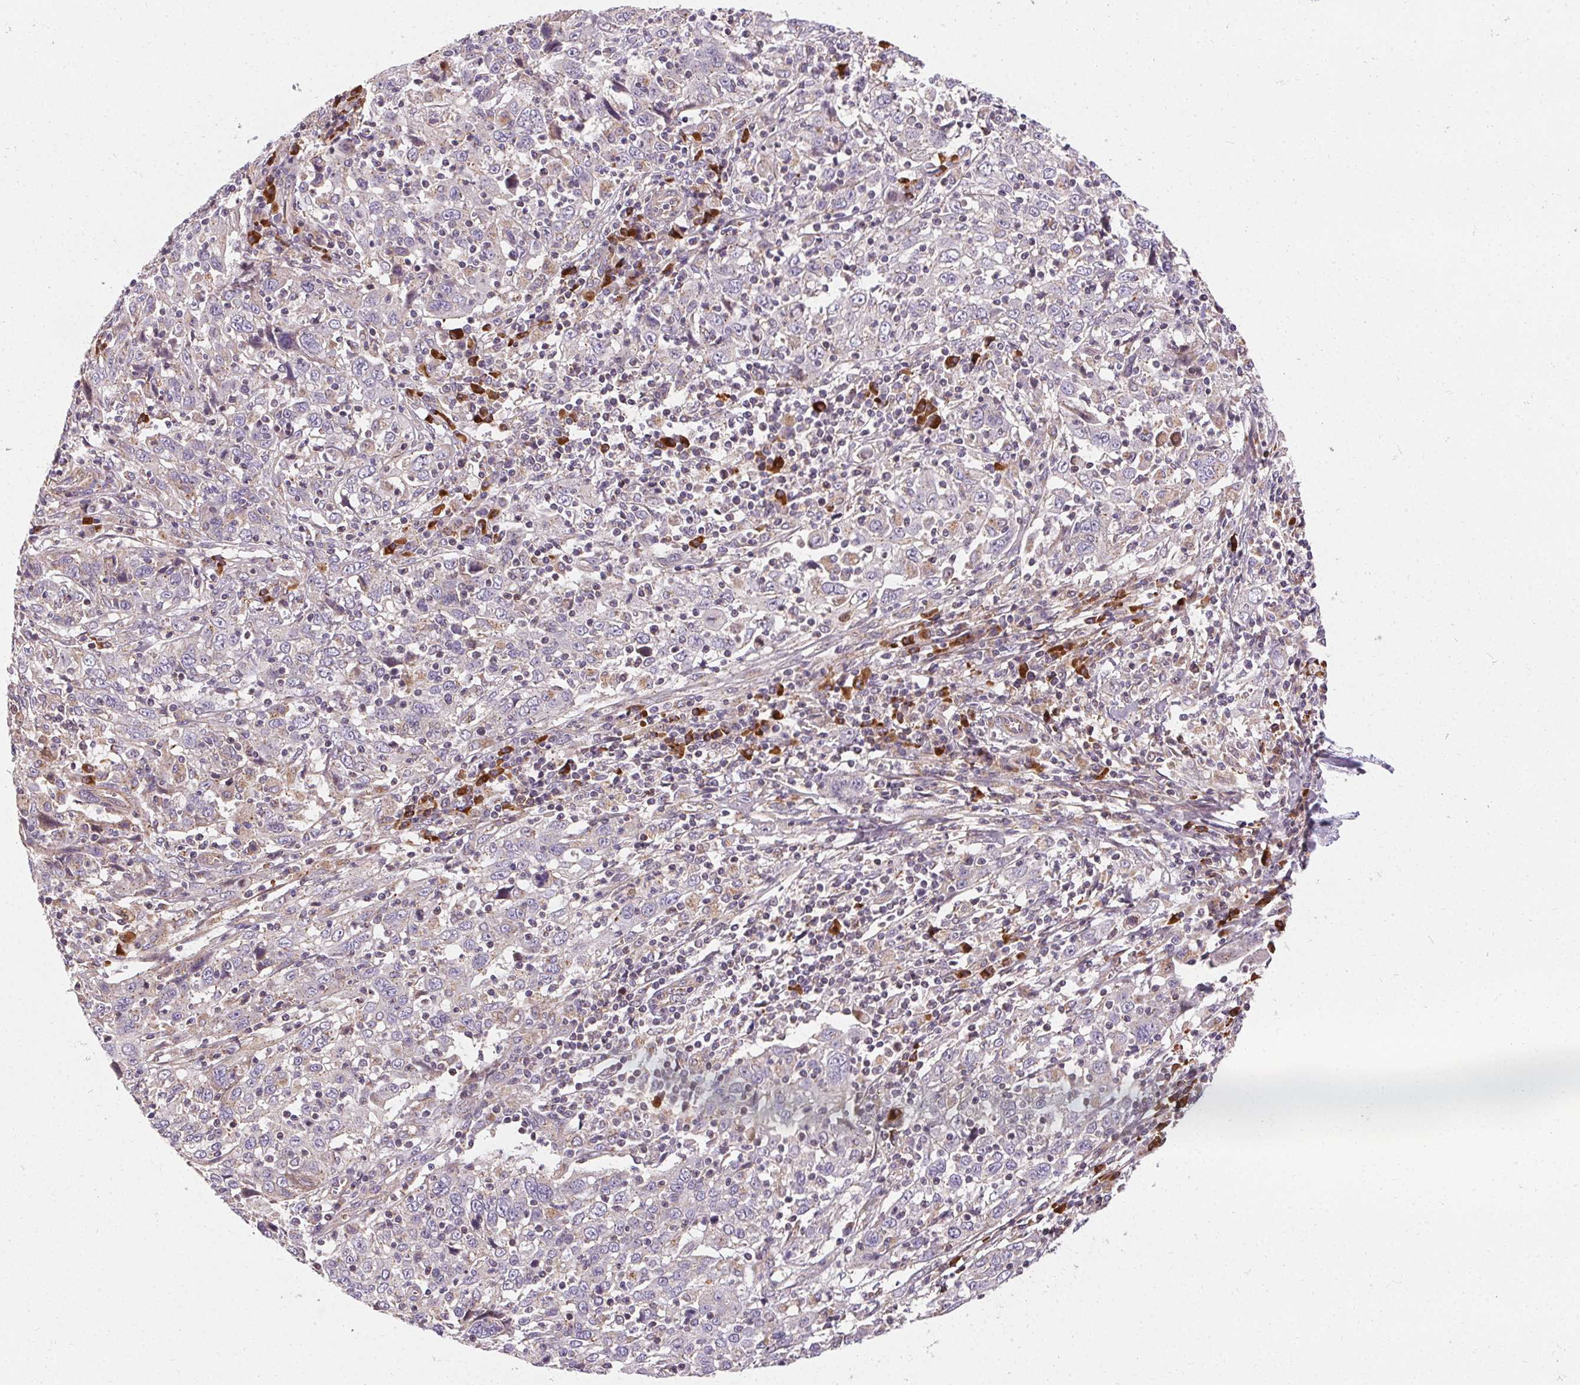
{"staining": {"intensity": "negative", "quantity": "none", "location": "none"}, "tissue": "cervical cancer", "cell_type": "Tumor cells", "image_type": "cancer", "snomed": [{"axis": "morphology", "description": "Squamous cell carcinoma, NOS"}, {"axis": "topography", "description": "Cervix"}], "caption": "IHC photomicrograph of neoplastic tissue: human cervical cancer (squamous cell carcinoma) stained with DAB reveals no significant protein staining in tumor cells. (IHC, brightfield microscopy, high magnification).", "gene": "APLP1", "patient": {"sex": "female", "age": 46}}